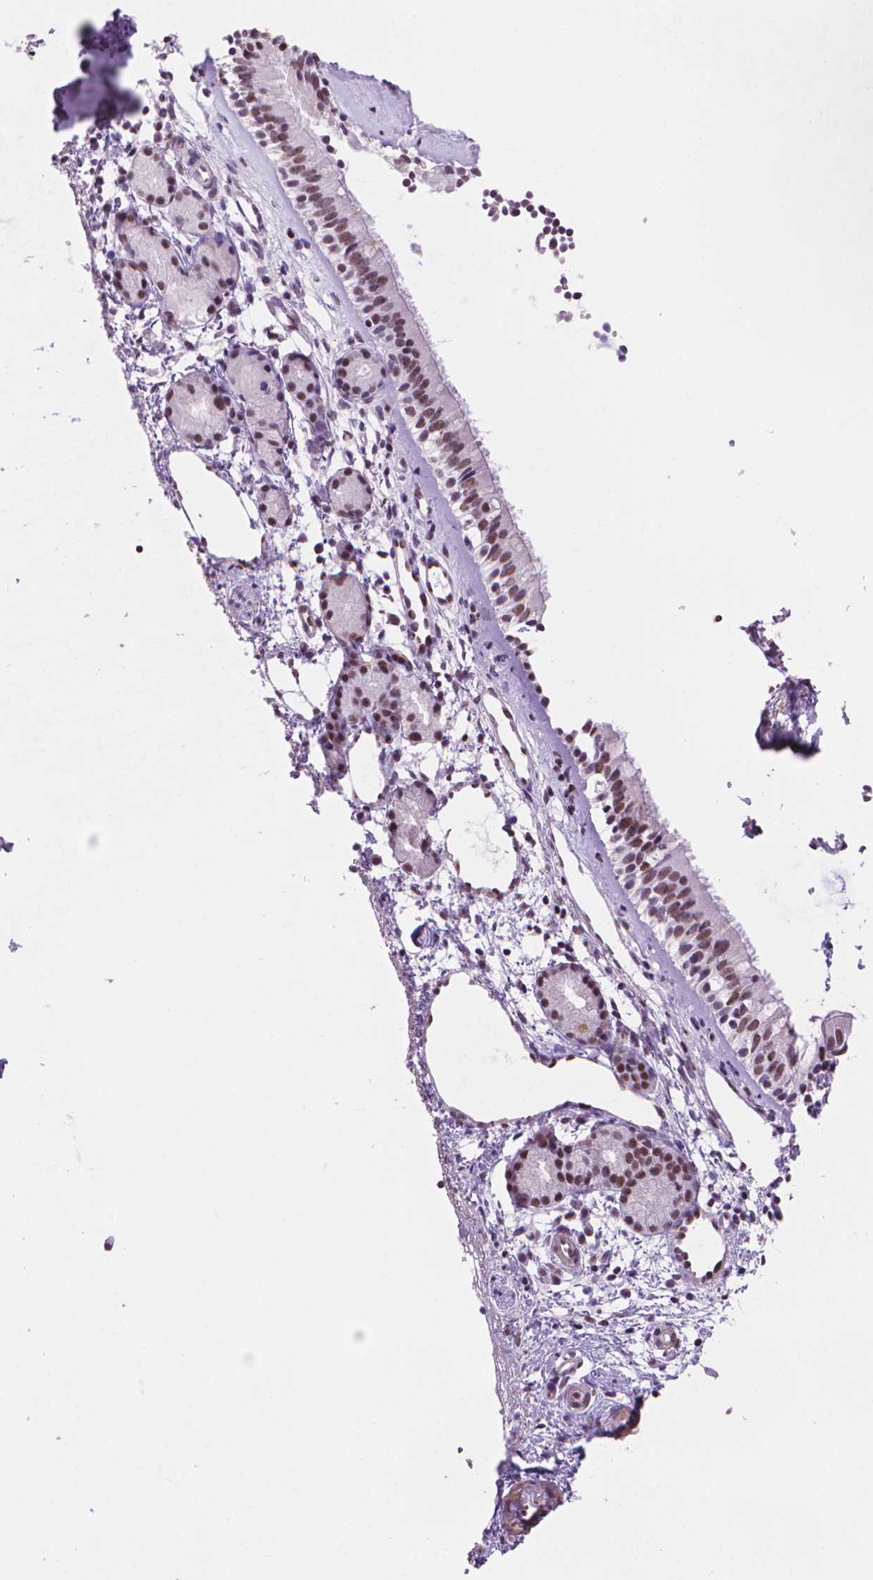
{"staining": {"intensity": "moderate", "quantity": "25%-75%", "location": "nuclear"}, "tissue": "nasopharynx", "cell_type": "Respiratory epithelial cells", "image_type": "normal", "snomed": [{"axis": "morphology", "description": "Normal tissue, NOS"}, {"axis": "topography", "description": "Nasopharynx"}], "caption": "Moderate nuclear protein expression is seen in about 25%-75% of respiratory epithelial cells in nasopharynx. The staining was performed using DAB, with brown indicating positive protein expression. Nuclei are stained blue with hematoxylin.", "gene": "UBN1", "patient": {"sex": "female", "age": 52}}